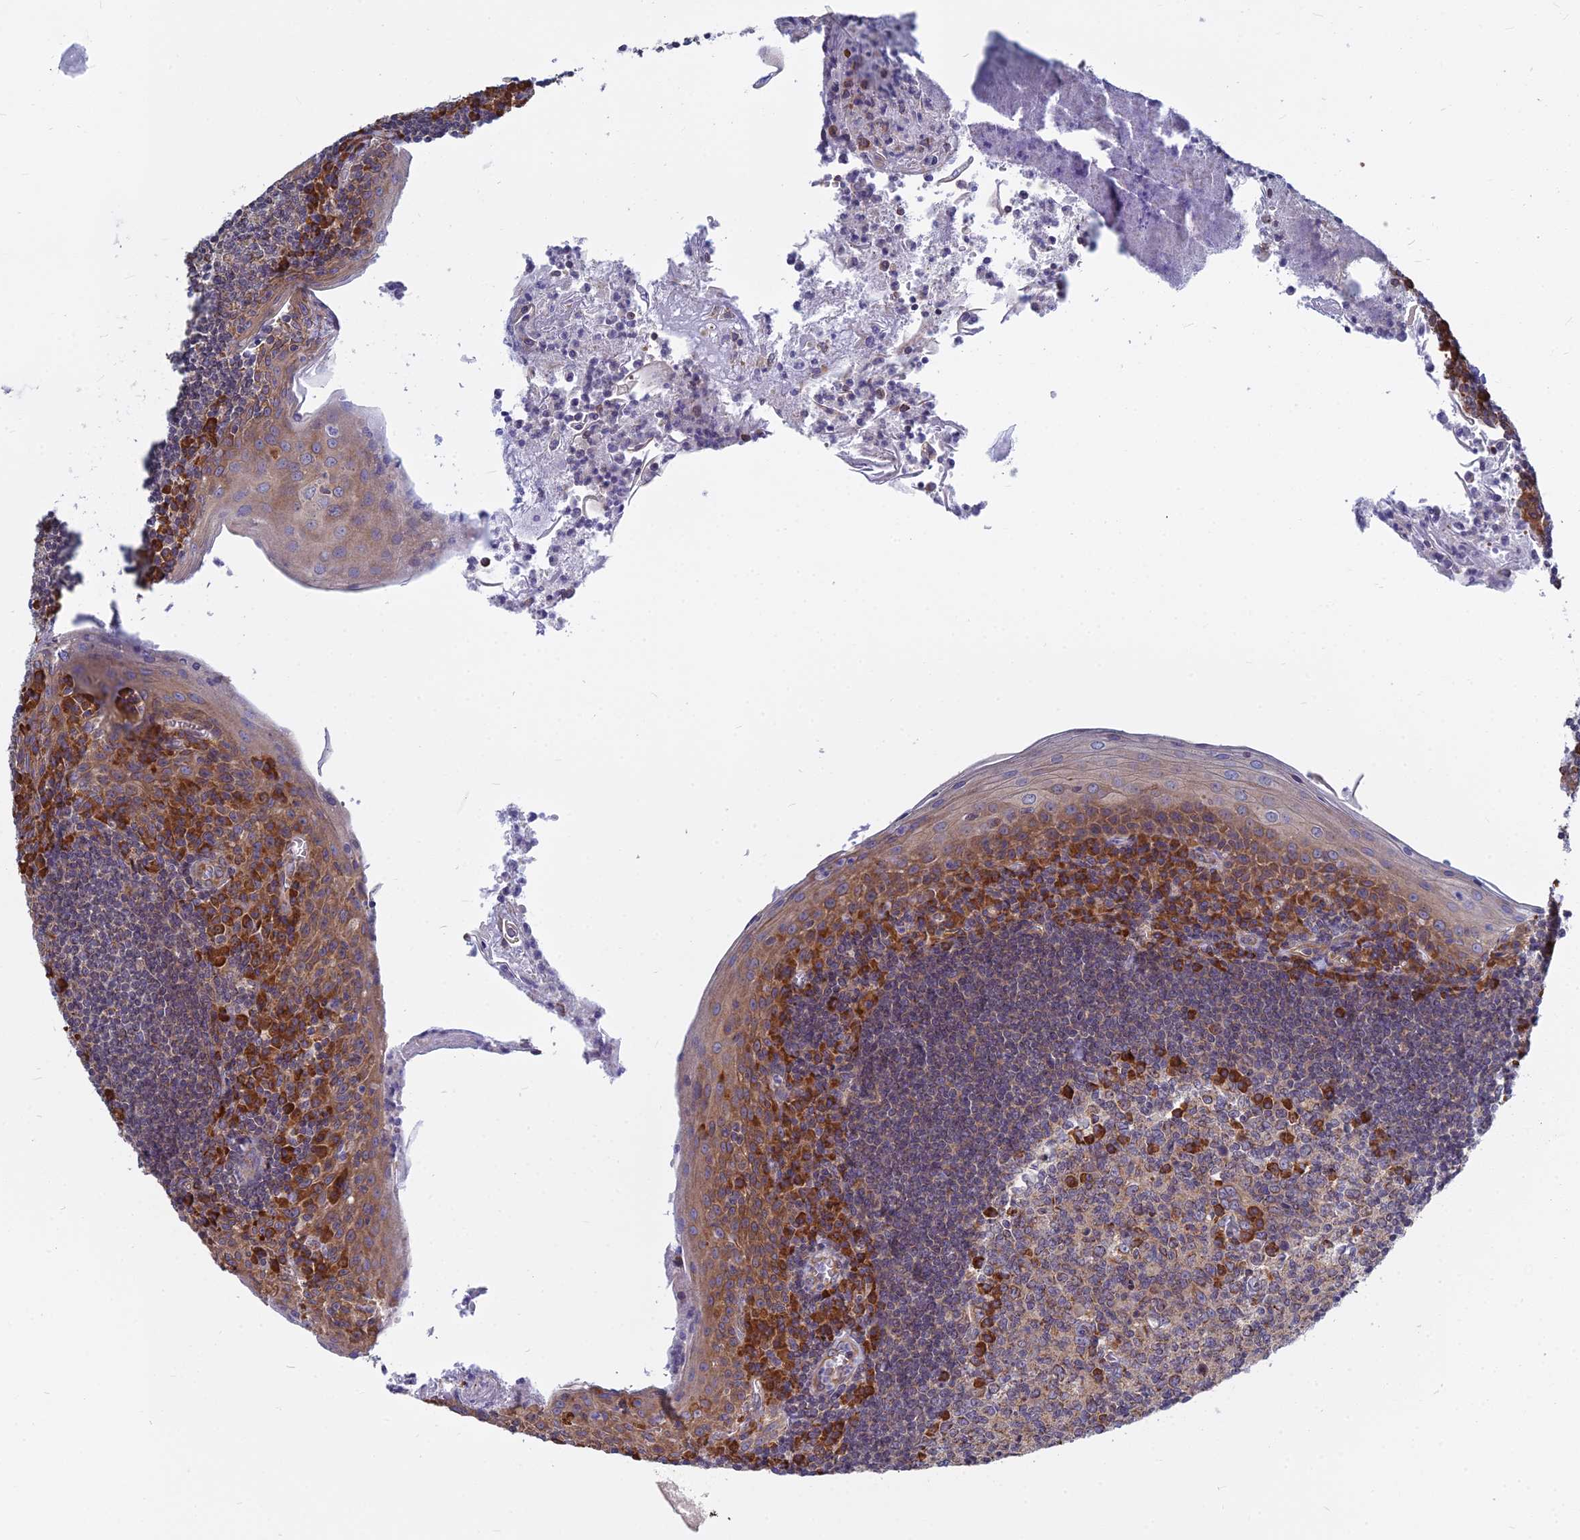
{"staining": {"intensity": "strong", "quantity": "<25%", "location": "cytoplasmic/membranous"}, "tissue": "tonsil", "cell_type": "Germinal center cells", "image_type": "normal", "snomed": [{"axis": "morphology", "description": "Normal tissue, NOS"}, {"axis": "topography", "description": "Tonsil"}], "caption": "Immunohistochemistry (DAB) staining of unremarkable human tonsil exhibits strong cytoplasmic/membranous protein staining in approximately <25% of germinal center cells.", "gene": "KIAA1143", "patient": {"sex": "male", "age": 27}}